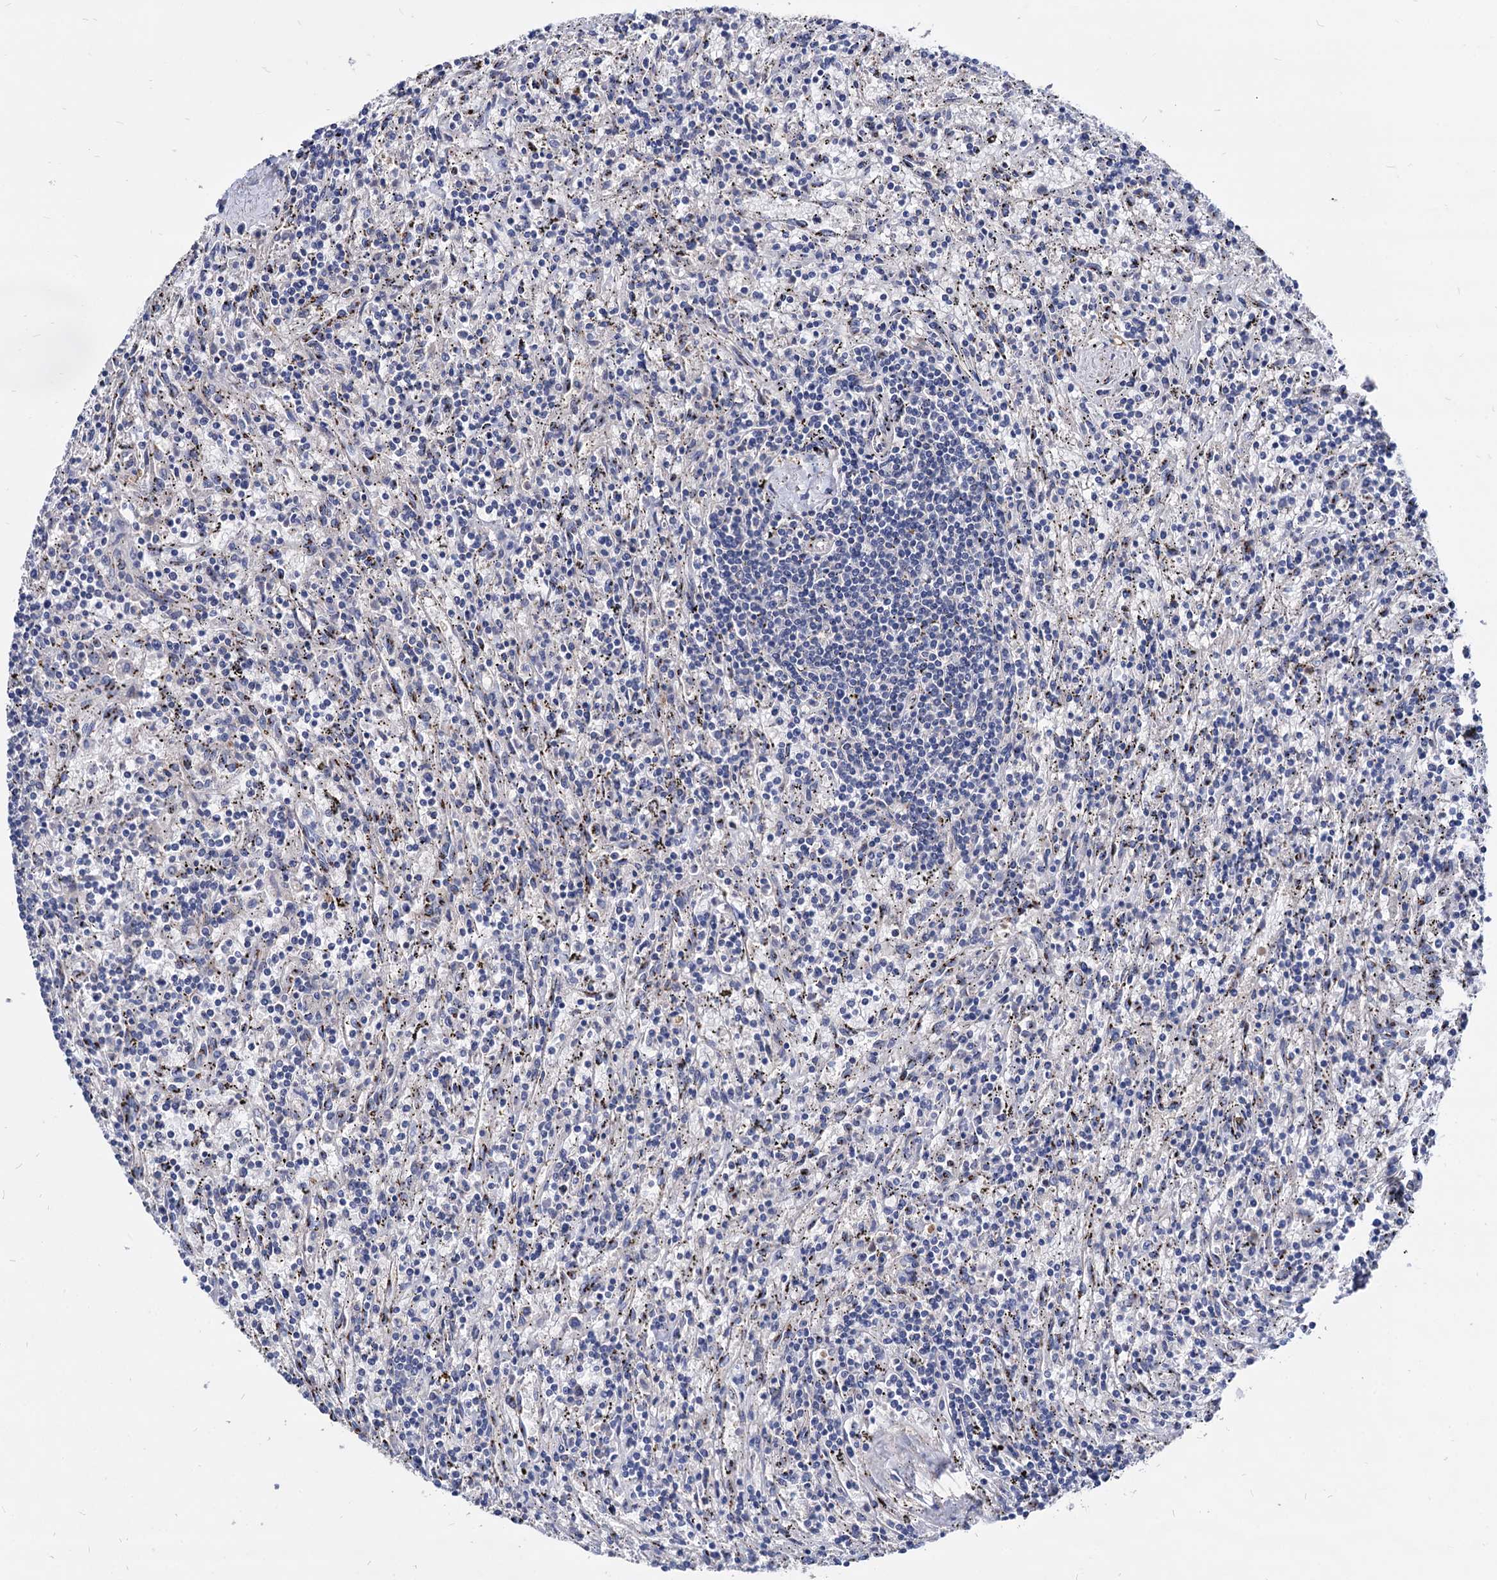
{"staining": {"intensity": "negative", "quantity": "none", "location": "none"}, "tissue": "lymphoma", "cell_type": "Tumor cells", "image_type": "cancer", "snomed": [{"axis": "morphology", "description": "Malignant lymphoma, non-Hodgkin's type, Low grade"}, {"axis": "topography", "description": "Spleen"}], "caption": "Lymphoma was stained to show a protein in brown. There is no significant expression in tumor cells.", "gene": "ESD", "patient": {"sex": "male", "age": 76}}